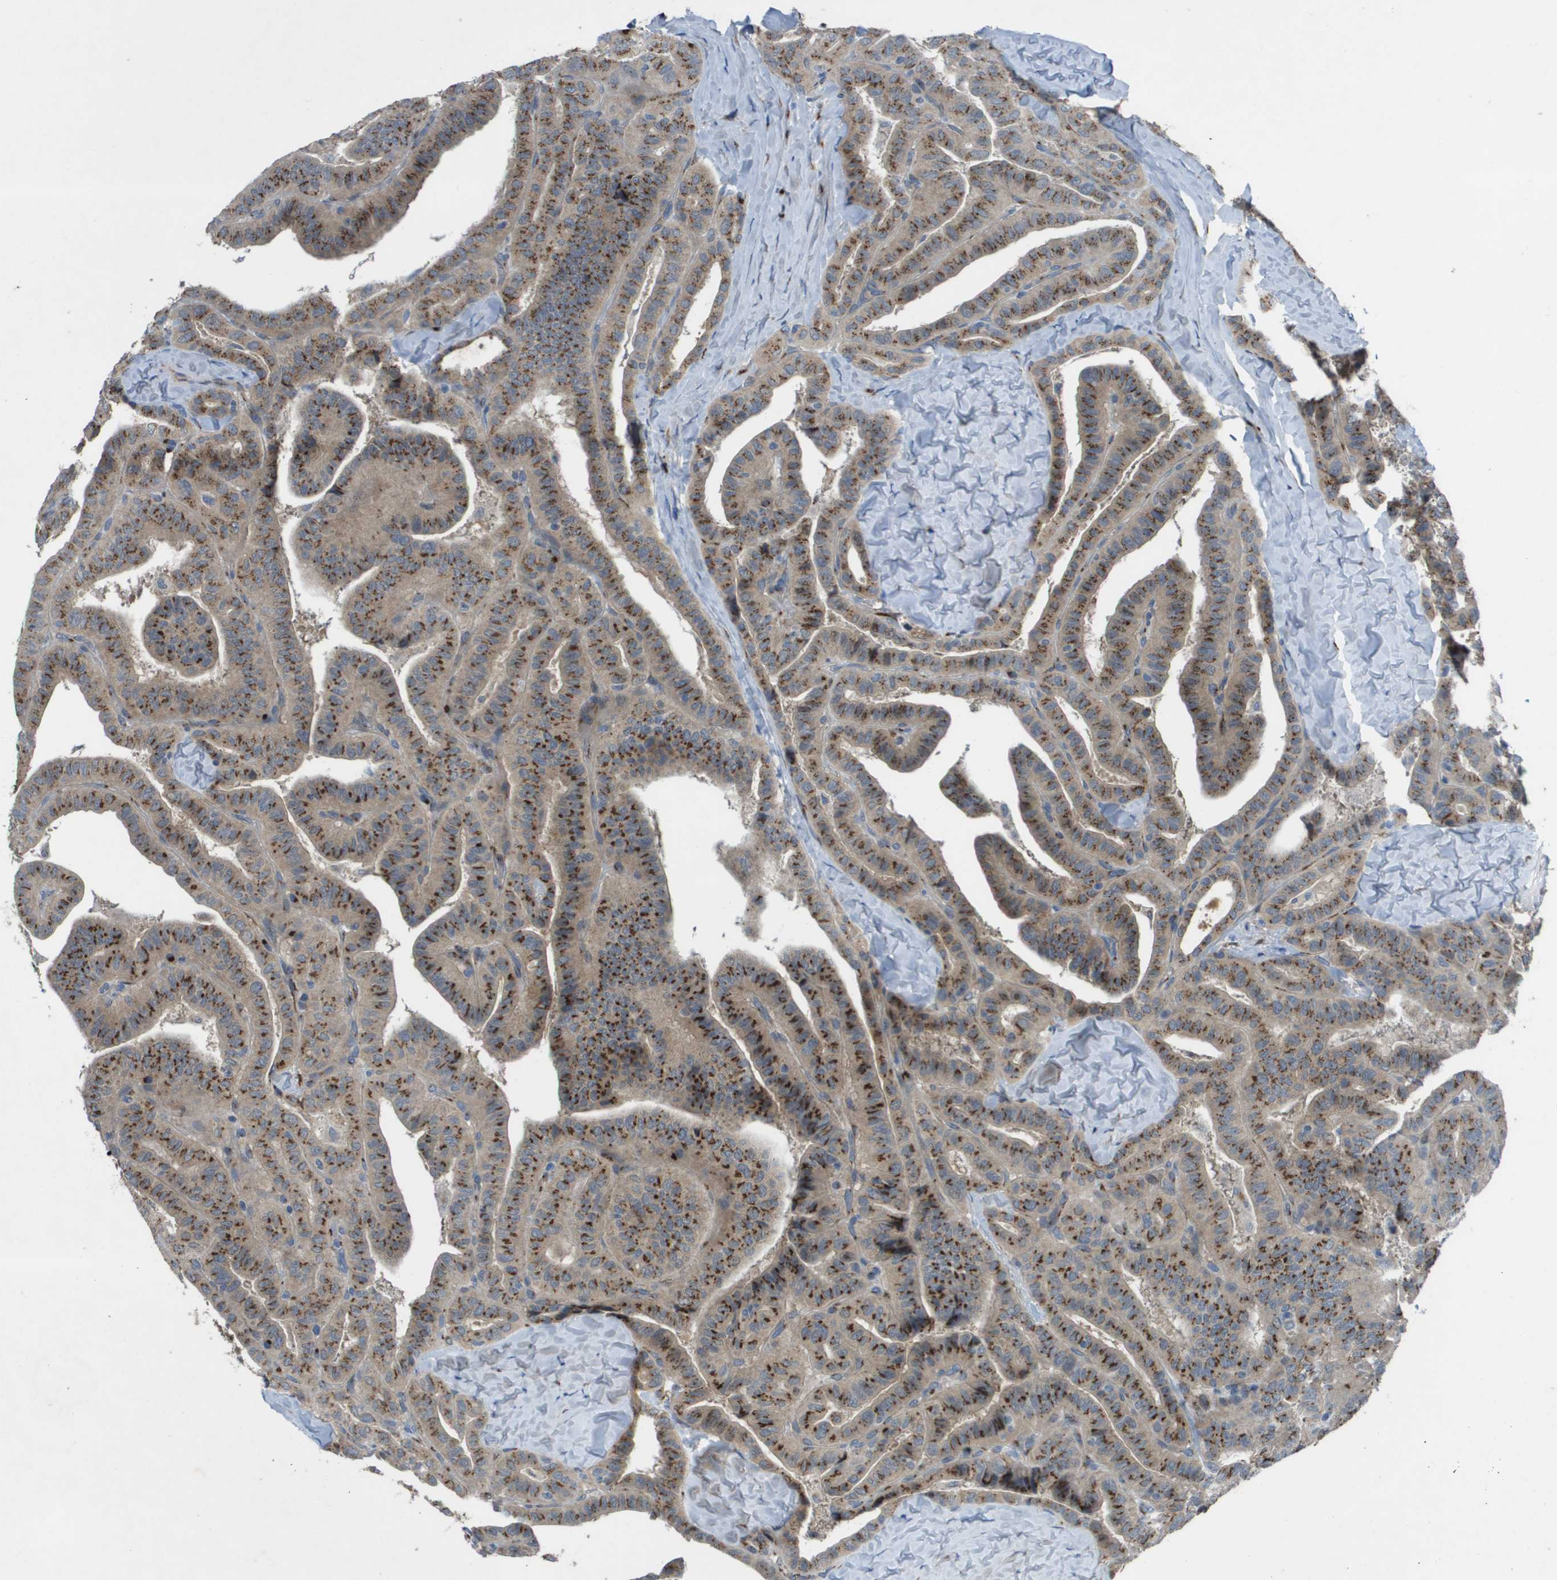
{"staining": {"intensity": "strong", "quantity": ">75%", "location": "cytoplasmic/membranous"}, "tissue": "thyroid cancer", "cell_type": "Tumor cells", "image_type": "cancer", "snomed": [{"axis": "morphology", "description": "Papillary adenocarcinoma, NOS"}, {"axis": "topography", "description": "Thyroid gland"}], "caption": "Tumor cells demonstrate high levels of strong cytoplasmic/membranous expression in about >75% of cells in human thyroid cancer (papillary adenocarcinoma).", "gene": "QSOX2", "patient": {"sex": "male", "age": 77}}